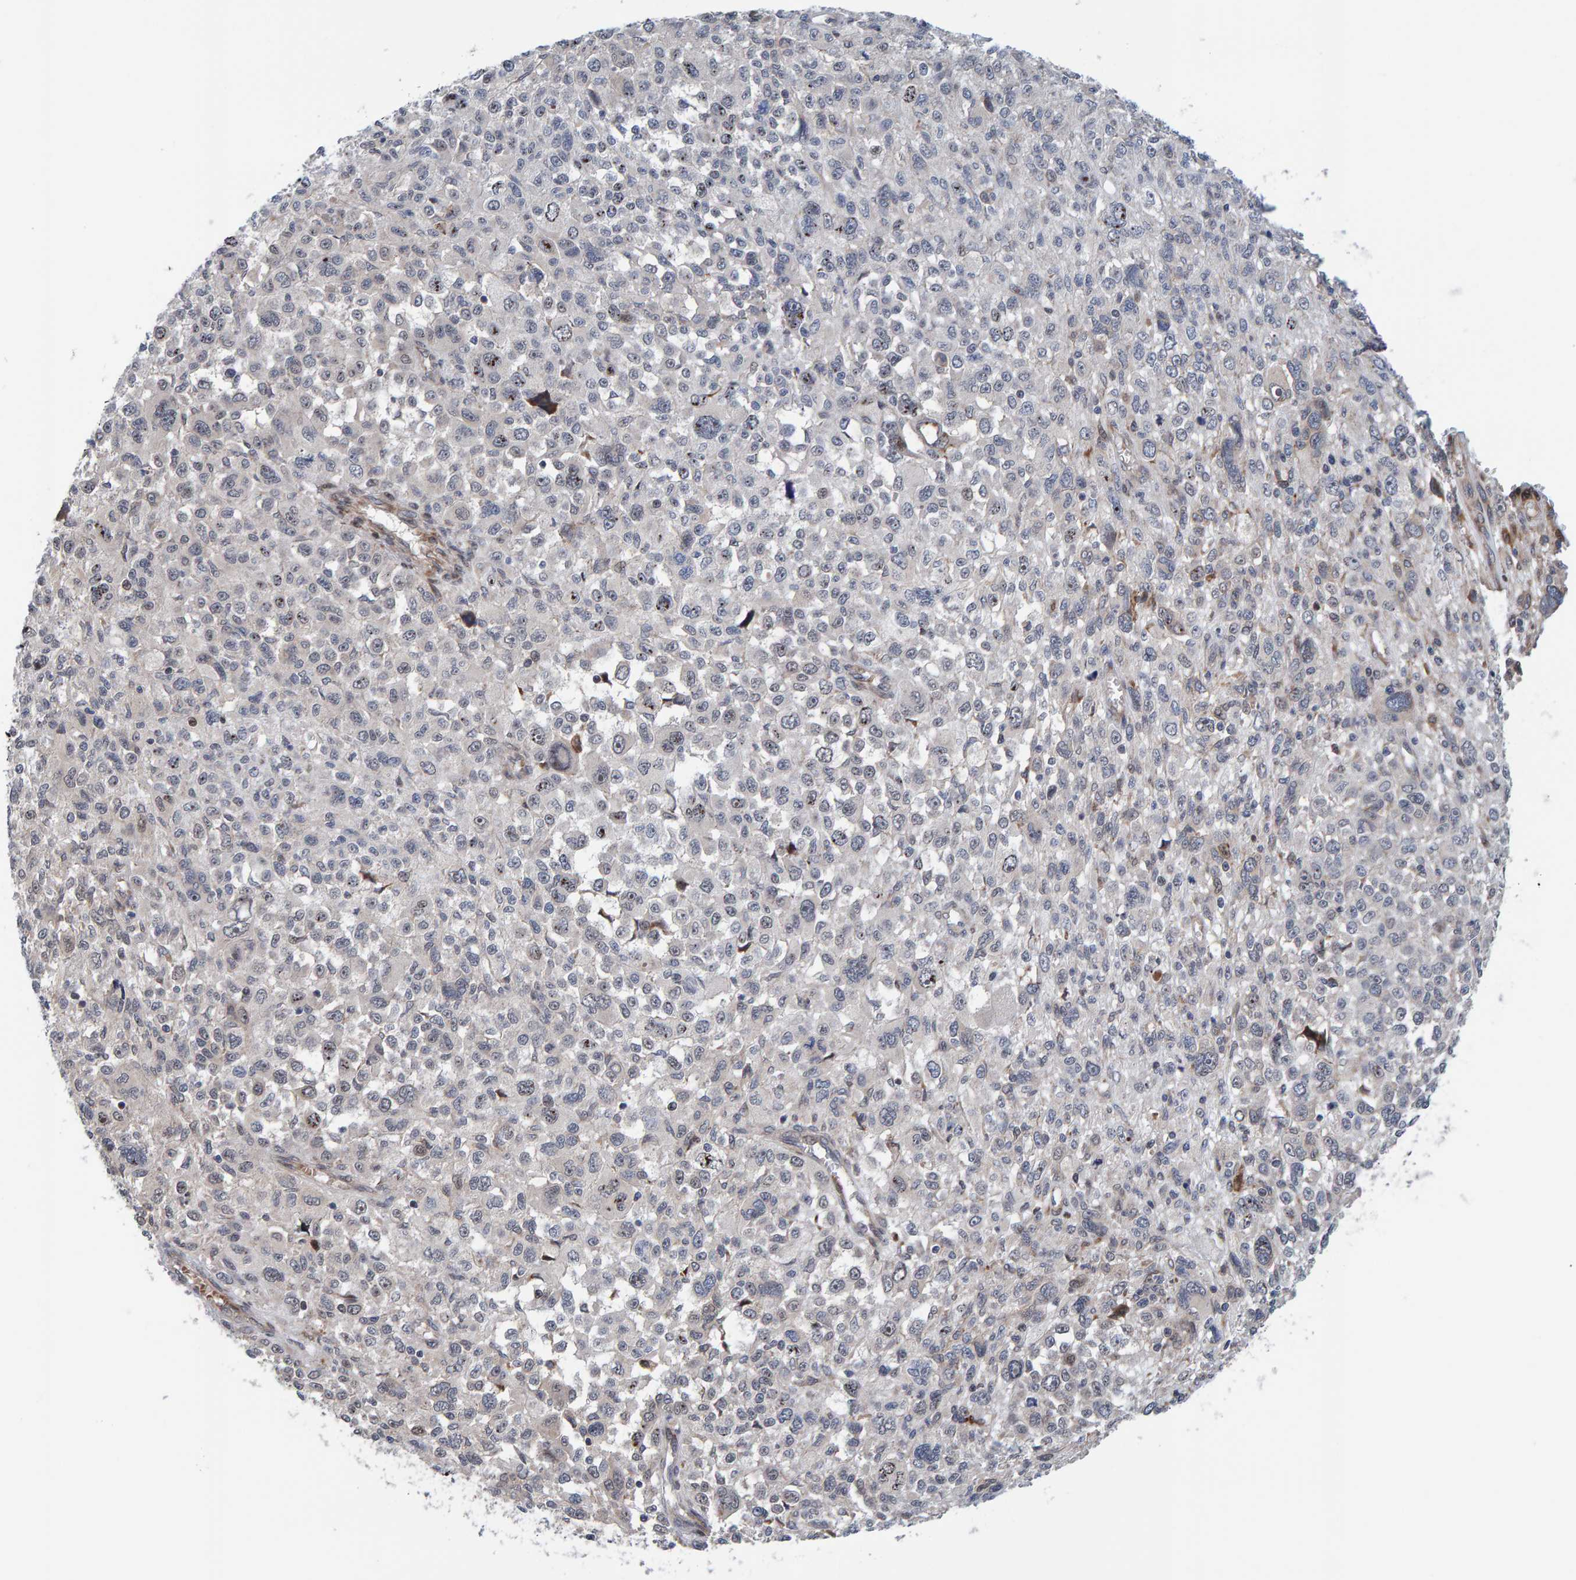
{"staining": {"intensity": "weak", "quantity": "<25%", "location": "cytoplasmic/membranous"}, "tissue": "melanoma", "cell_type": "Tumor cells", "image_type": "cancer", "snomed": [{"axis": "morphology", "description": "Malignant melanoma, NOS"}, {"axis": "topography", "description": "Skin"}], "caption": "This photomicrograph is of malignant melanoma stained with IHC to label a protein in brown with the nuclei are counter-stained blue. There is no positivity in tumor cells.", "gene": "MFSD6L", "patient": {"sex": "female", "age": 55}}